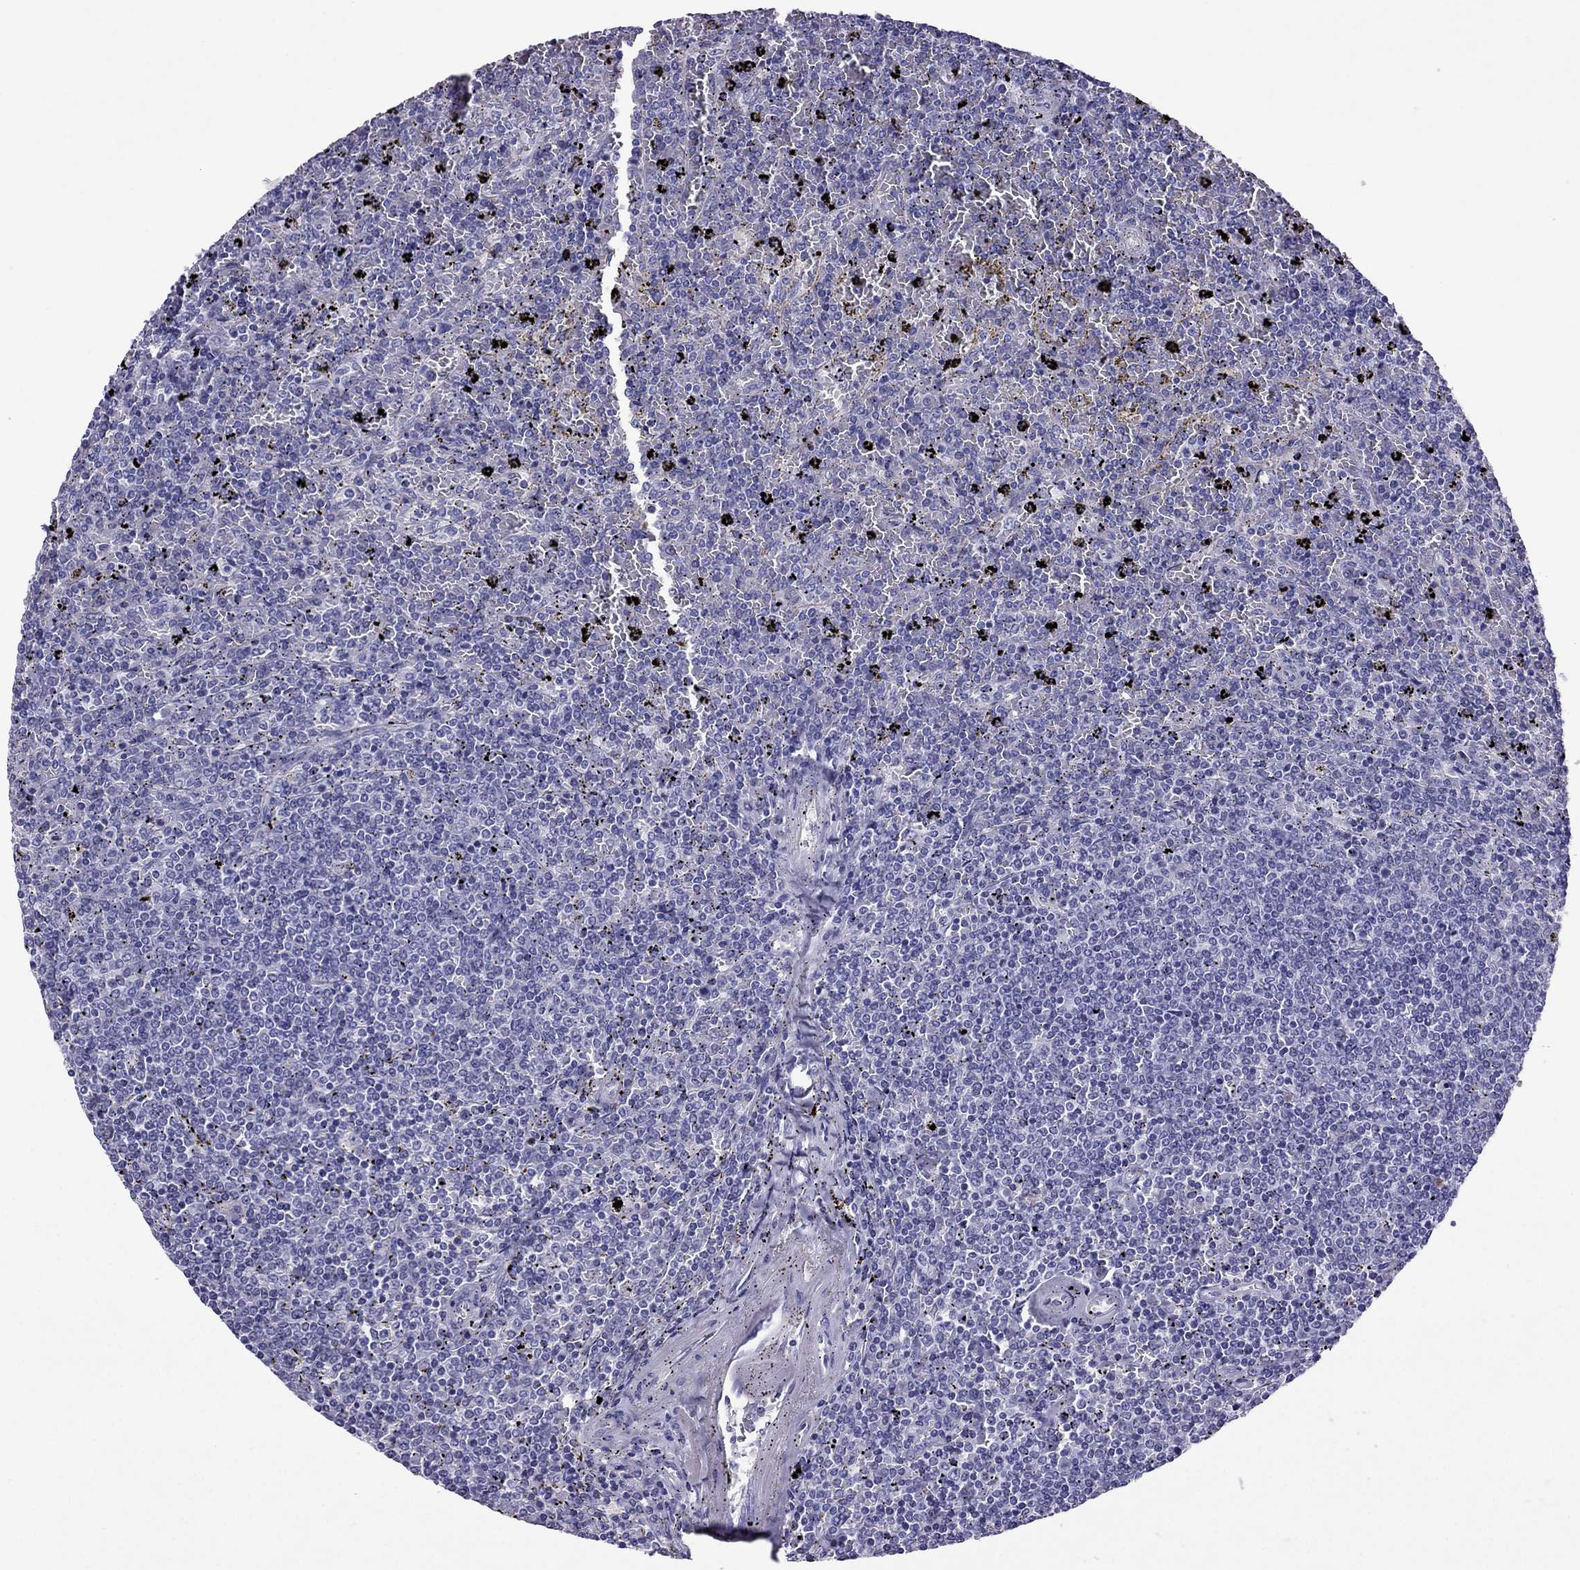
{"staining": {"intensity": "negative", "quantity": "none", "location": "none"}, "tissue": "lymphoma", "cell_type": "Tumor cells", "image_type": "cancer", "snomed": [{"axis": "morphology", "description": "Malignant lymphoma, non-Hodgkin's type, Low grade"}, {"axis": "topography", "description": "Spleen"}], "caption": "Low-grade malignant lymphoma, non-Hodgkin's type was stained to show a protein in brown. There is no significant positivity in tumor cells. (IHC, brightfield microscopy, high magnification).", "gene": "MYL11", "patient": {"sex": "female", "age": 77}}